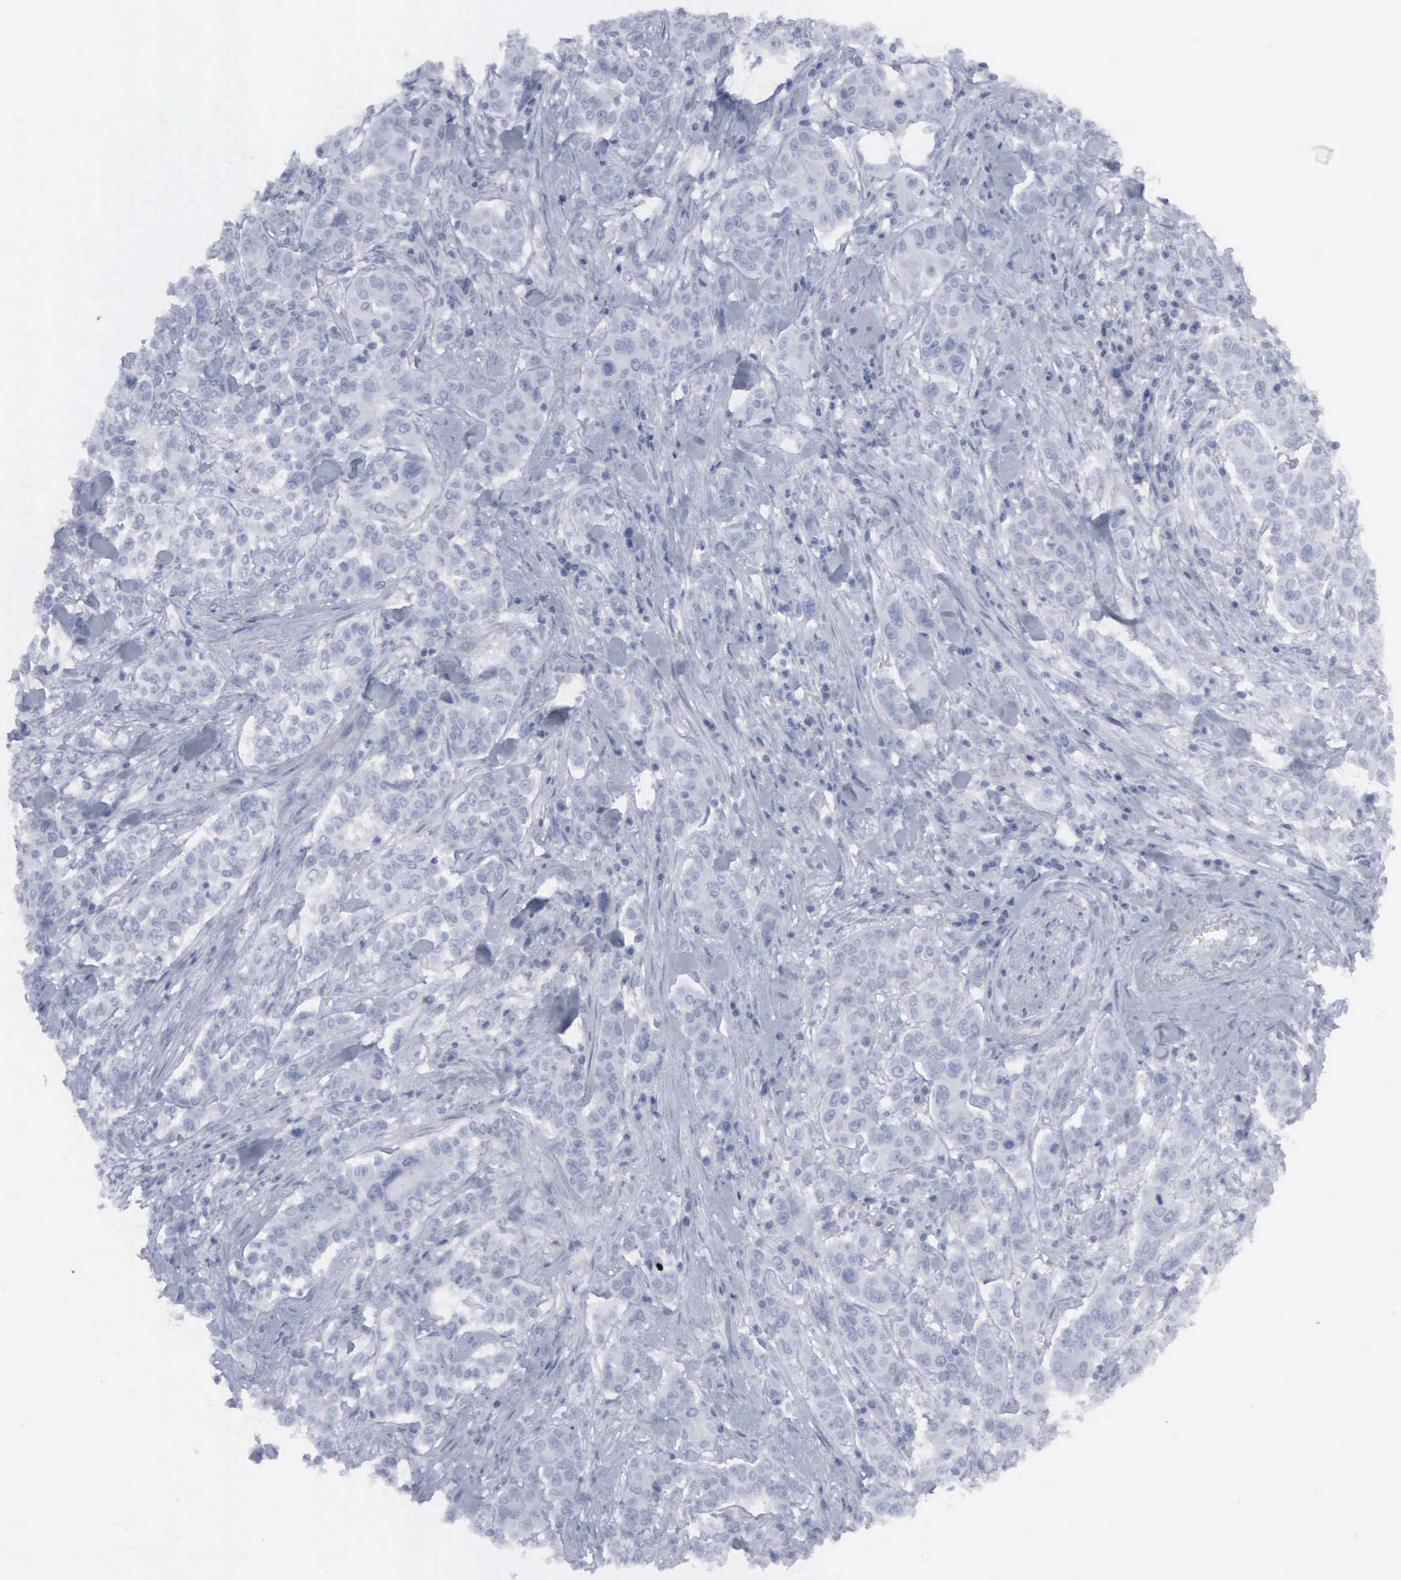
{"staining": {"intensity": "negative", "quantity": "none", "location": "none"}, "tissue": "pancreatic cancer", "cell_type": "Tumor cells", "image_type": "cancer", "snomed": [{"axis": "morphology", "description": "Adenocarcinoma, NOS"}, {"axis": "topography", "description": "Pancreas"}], "caption": "This is an IHC micrograph of human pancreatic cancer (adenocarcinoma). There is no staining in tumor cells.", "gene": "VCAM1", "patient": {"sex": "female", "age": 52}}